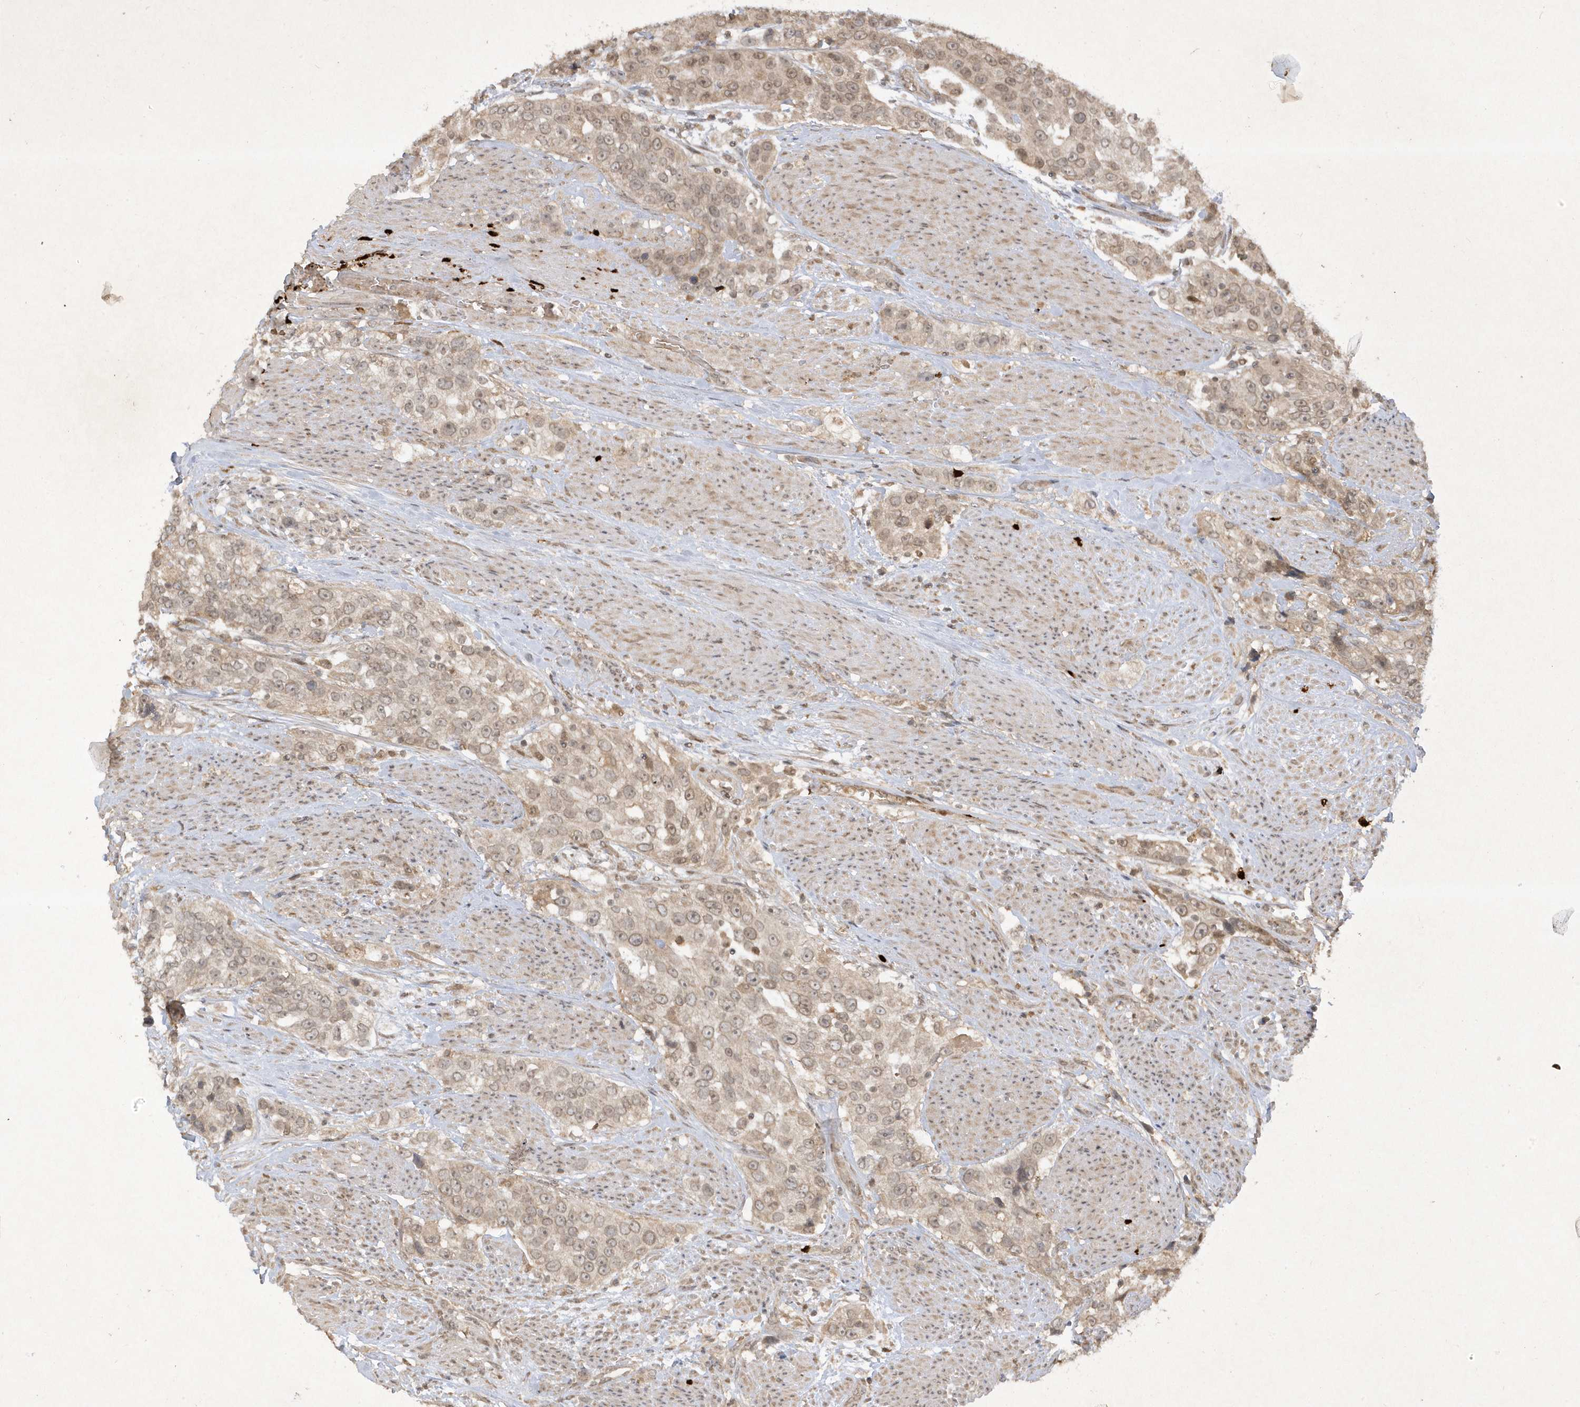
{"staining": {"intensity": "weak", "quantity": ">75%", "location": "cytoplasmic/membranous"}, "tissue": "urothelial cancer", "cell_type": "Tumor cells", "image_type": "cancer", "snomed": [{"axis": "morphology", "description": "Urothelial carcinoma, High grade"}, {"axis": "topography", "description": "Urinary bladder"}], "caption": "Urothelial cancer tissue reveals weak cytoplasmic/membranous positivity in about >75% of tumor cells The staining was performed using DAB to visualize the protein expression in brown, while the nuclei were stained in blue with hematoxylin (Magnification: 20x).", "gene": "ZNF213", "patient": {"sex": "female", "age": 80}}